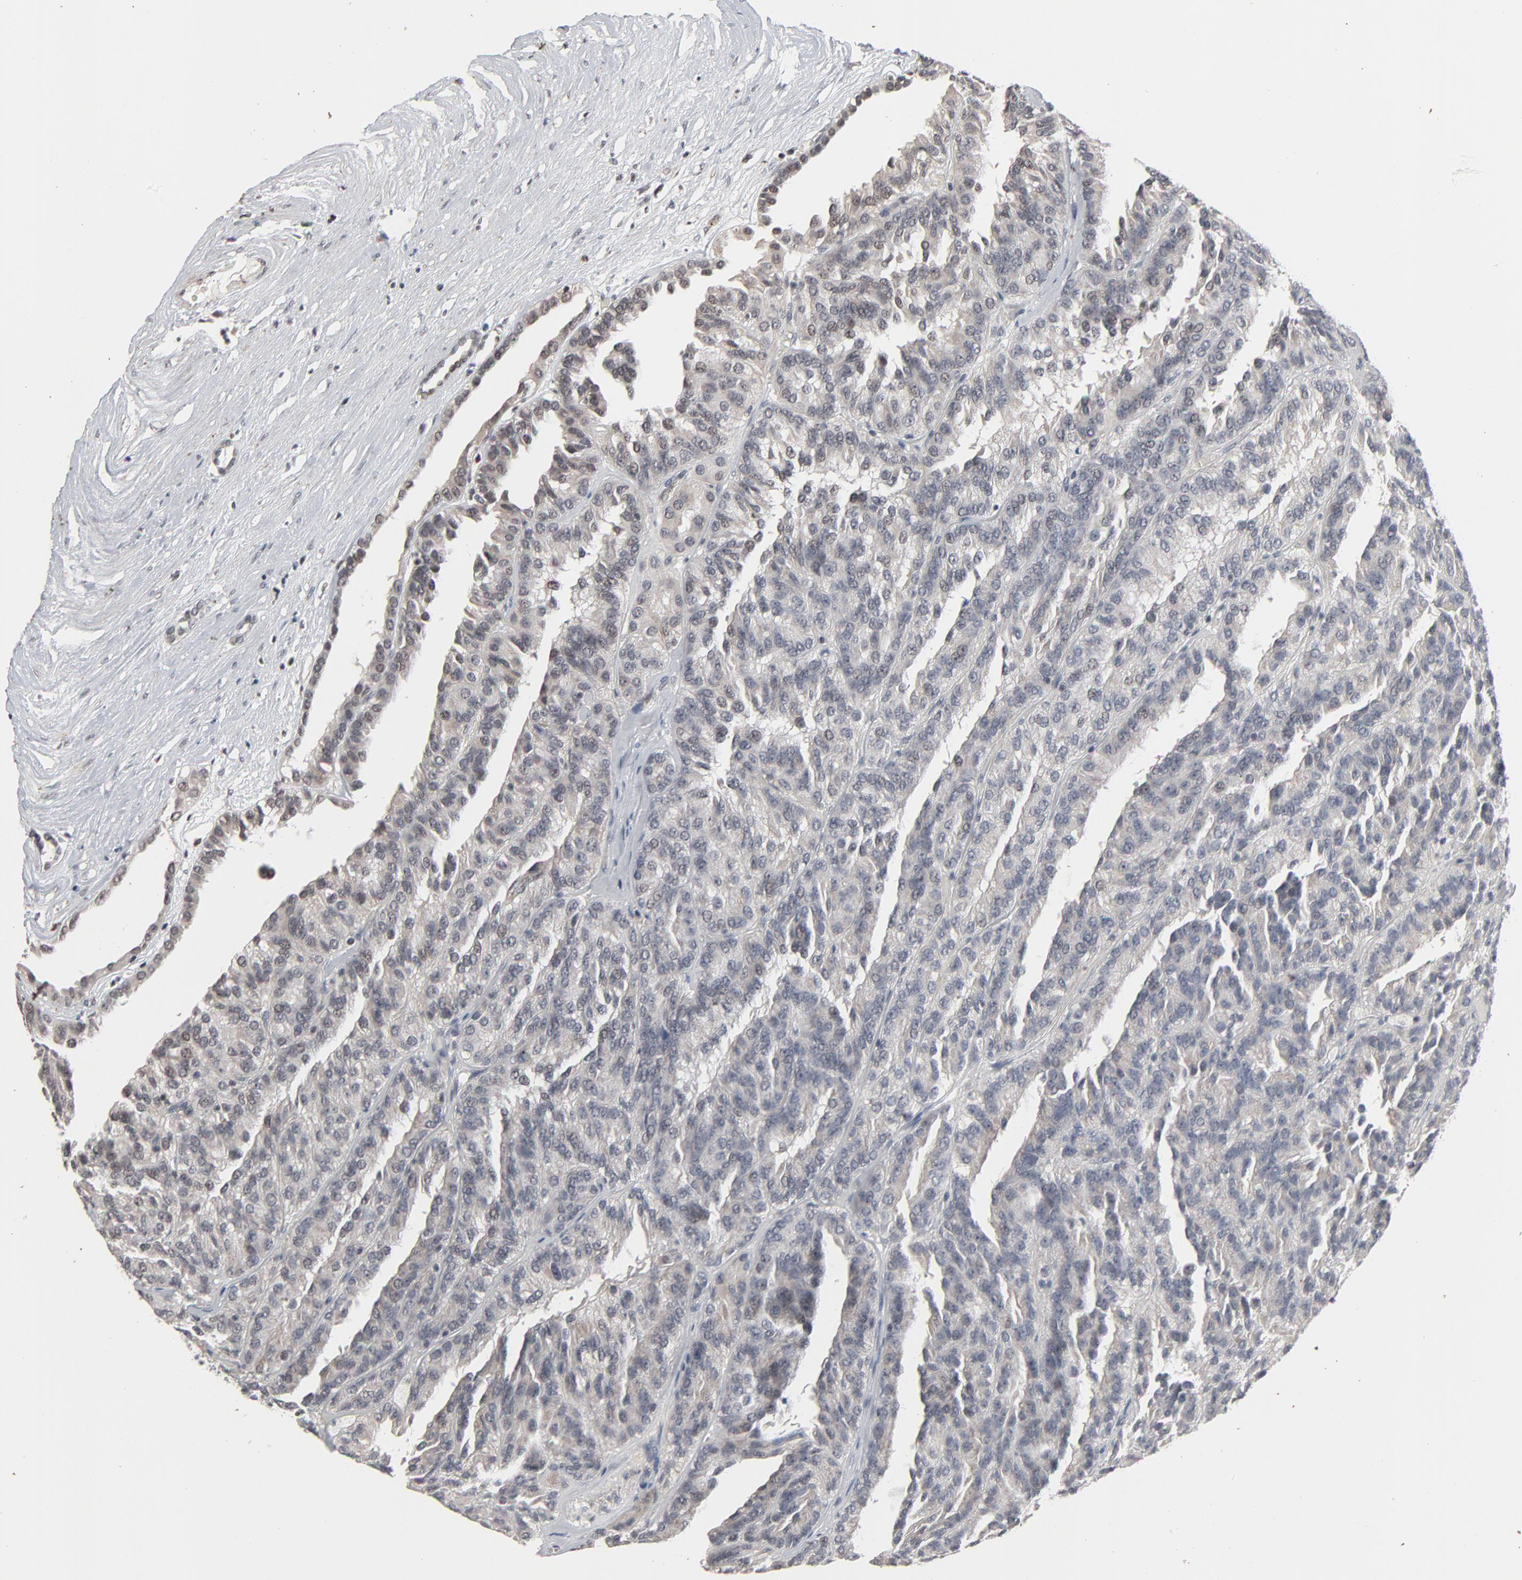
{"staining": {"intensity": "negative", "quantity": "none", "location": "none"}, "tissue": "renal cancer", "cell_type": "Tumor cells", "image_type": "cancer", "snomed": [{"axis": "morphology", "description": "Adenocarcinoma, NOS"}, {"axis": "topography", "description": "Kidney"}], "caption": "Immunohistochemistry (IHC) of human renal cancer exhibits no staining in tumor cells.", "gene": "ZNF419", "patient": {"sex": "male", "age": 46}}